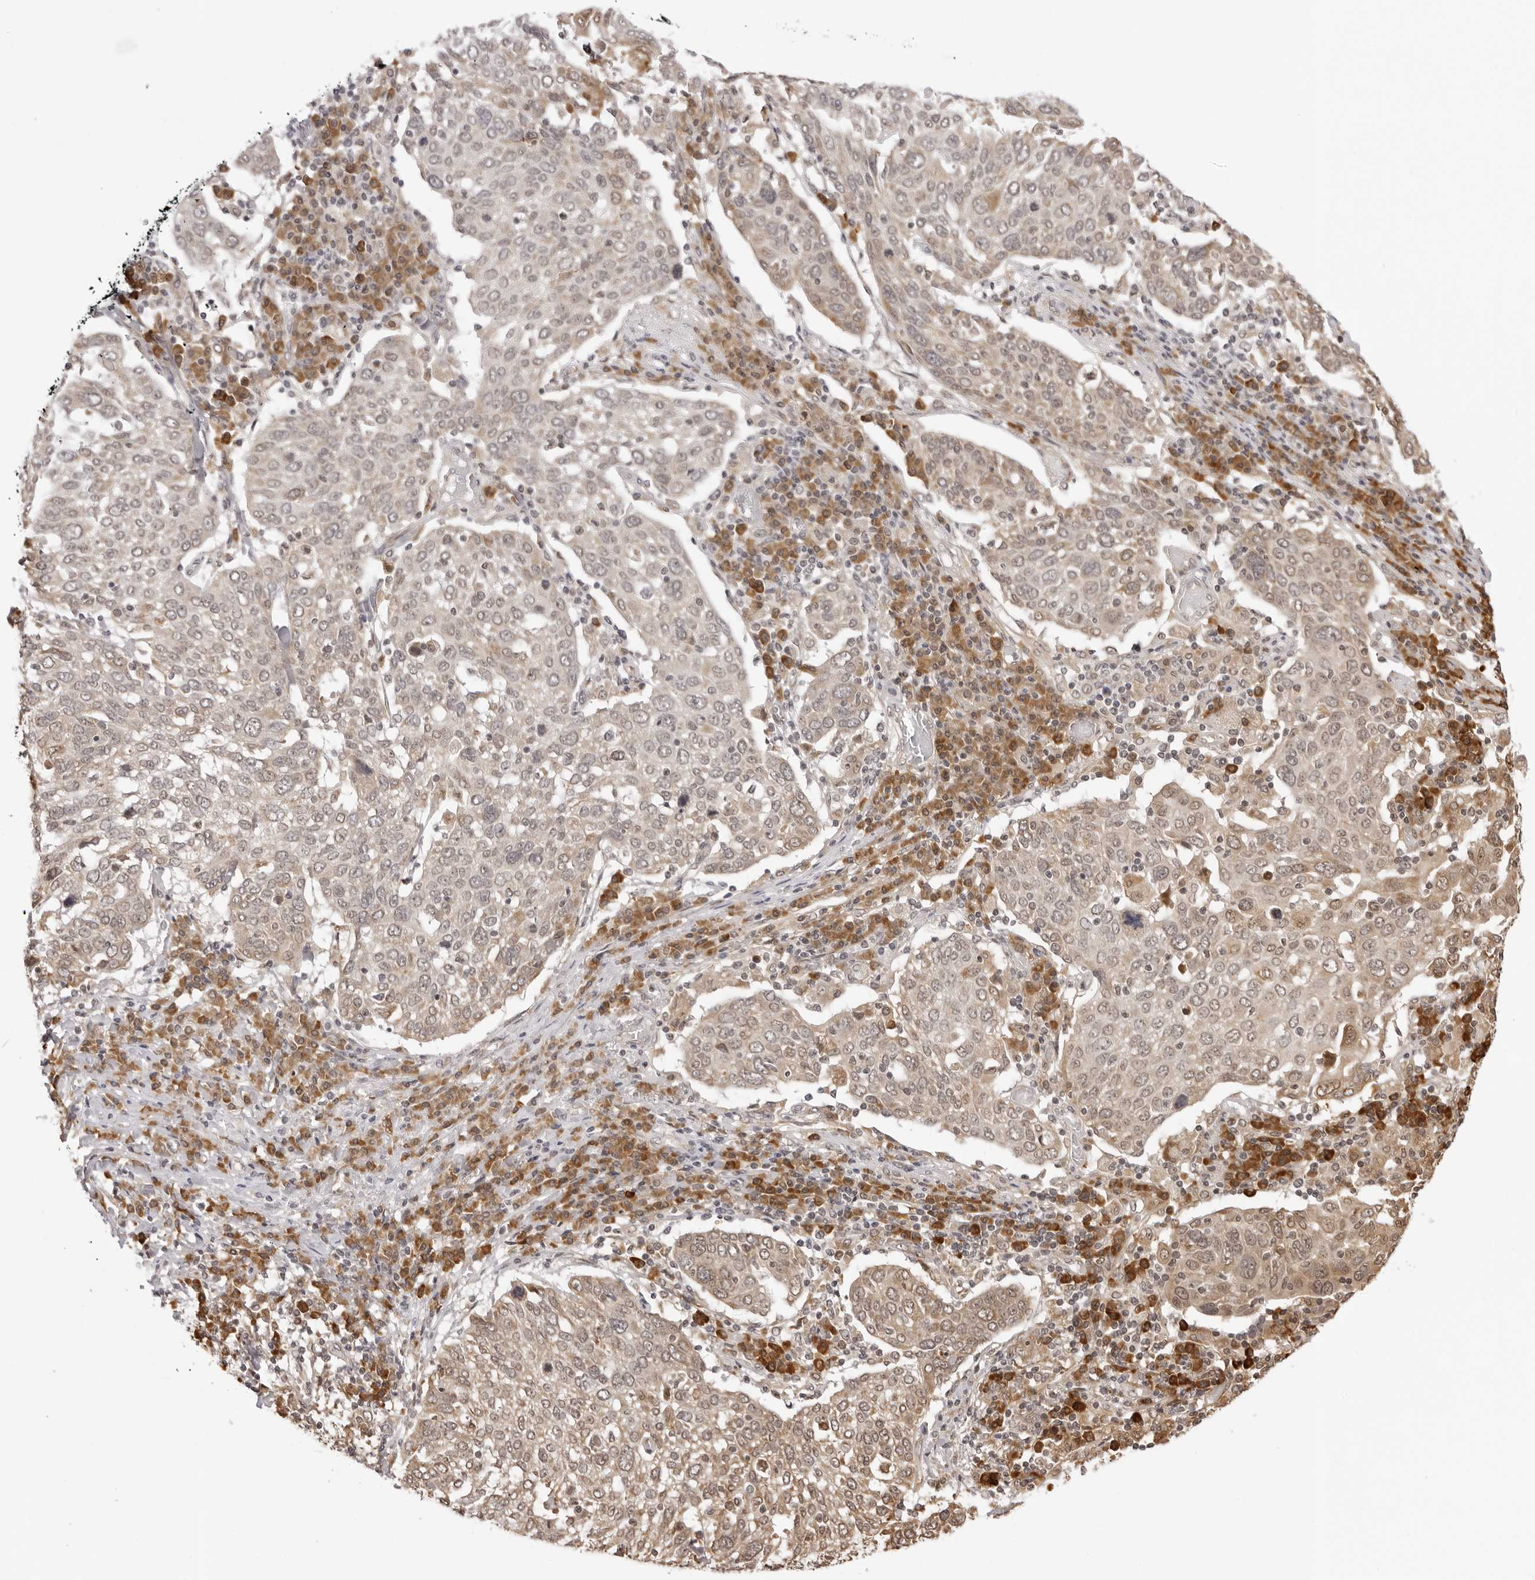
{"staining": {"intensity": "weak", "quantity": ">75%", "location": "cytoplasmic/membranous"}, "tissue": "lung cancer", "cell_type": "Tumor cells", "image_type": "cancer", "snomed": [{"axis": "morphology", "description": "Squamous cell carcinoma, NOS"}, {"axis": "topography", "description": "Lung"}], "caption": "An image of lung cancer (squamous cell carcinoma) stained for a protein shows weak cytoplasmic/membranous brown staining in tumor cells.", "gene": "ZC3H11A", "patient": {"sex": "male", "age": 65}}